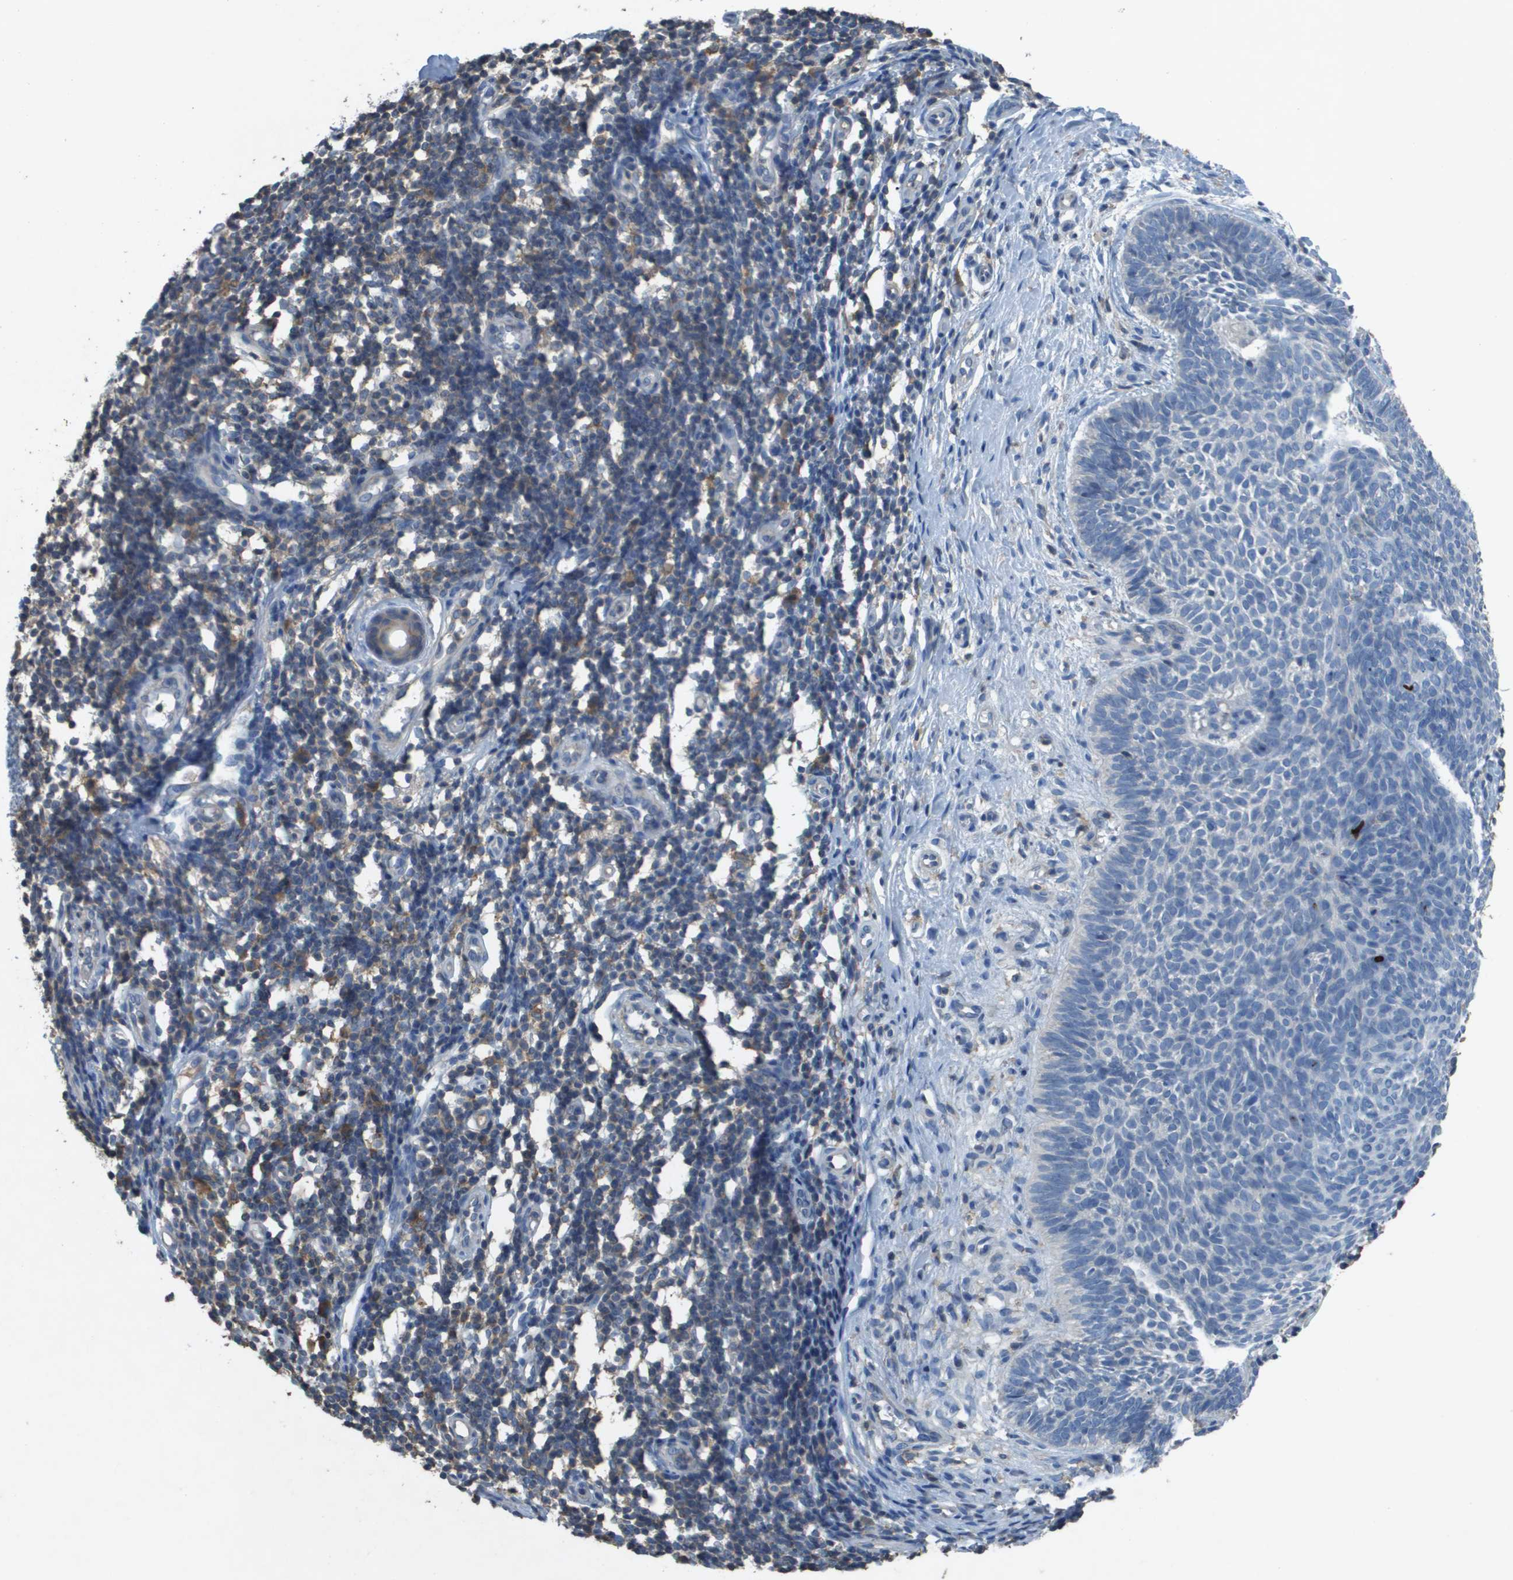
{"staining": {"intensity": "negative", "quantity": "none", "location": "none"}, "tissue": "skin cancer", "cell_type": "Tumor cells", "image_type": "cancer", "snomed": [{"axis": "morphology", "description": "Basal cell carcinoma"}, {"axis": "topography", "description": "Skin"}], "caption": "Skin basal cell carcinoma was stained to show a protein in brown. There is no significant expression in tumor cells.", "gene": "CLCA4", "patient": {"sex": "male", "age": 60}}